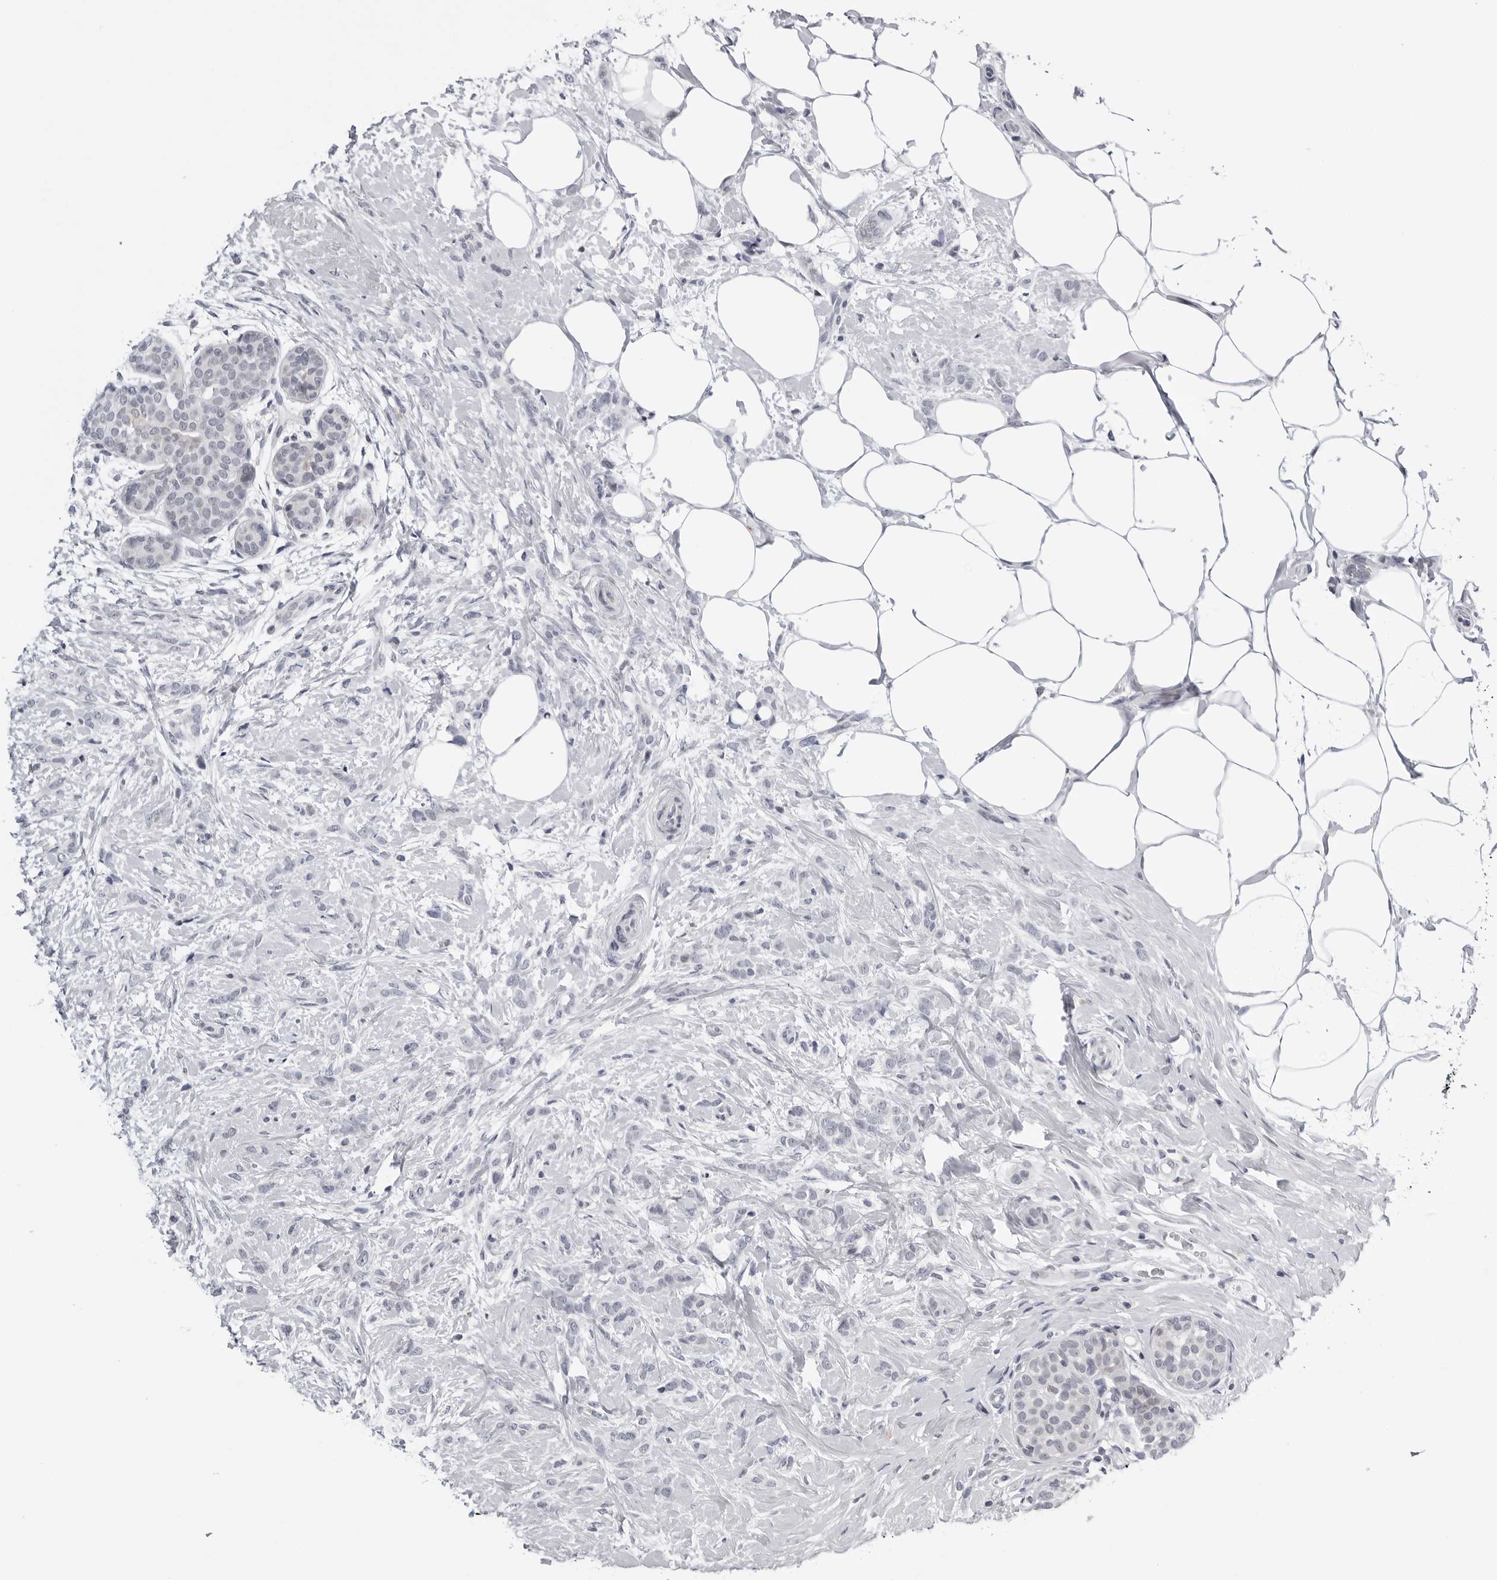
{"staining": {"intensity": "negative", "quantity": "none", "location": "none"}, "tissue": "breast cancer", "cell_type": "Tumor cells", "image_type": "cancer", "snomed": [{"axis": "morphology", "description": "Lobular carcinoma, in situ"}, {"axis": "morphology", "description": "Lobular carcinoma"}, {"axis": "topography", "description": "Breast"}], "caption": "DAB (3,3'-diaminobenzidine) immunohistochemical staining of breast lobular carcinoma in situ reveals no significant positivity in tumor cells.", "gene": "CDK20", "patient": {"sex": "female", "age": 41}}